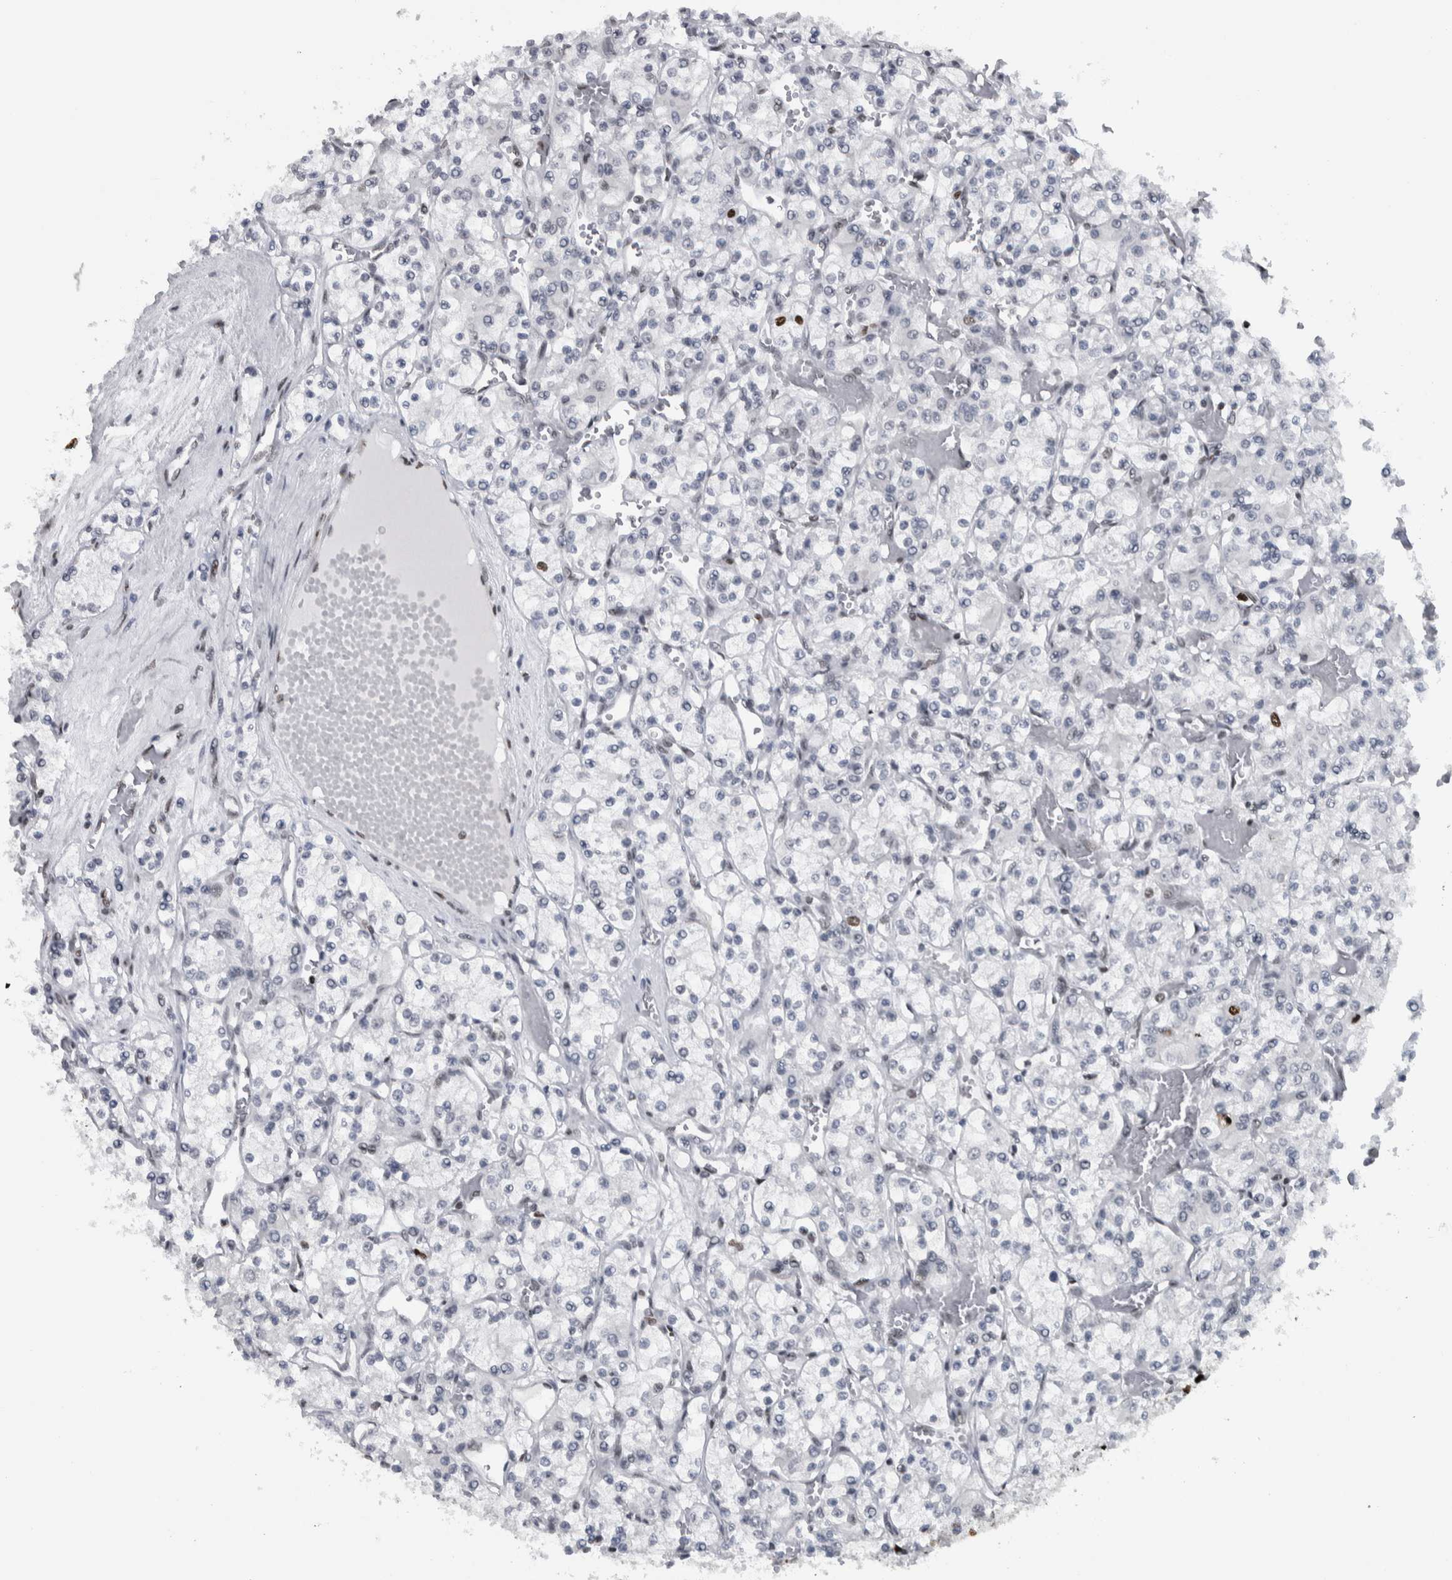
{"staining": {"intensity": "weak", "quantity": "<25%", "location": "nuclear"}, "tissue": "renal cancer", "cell_type": "Tumor cells", "image_type": "cancer", "snomed": [{"axis": "morphology", "description": "Adenocarcinoma, NOS"}, {"axis": "topography", "description": "Kidney"}], "caption": "Immunohistochemistry (IHC) of human renal adenocarcinoma displays no positivity in tumor cells. Nuclei are stained in blue.", "gene": "TOP2B", "patient": {"sex": "female", "age": 59}}